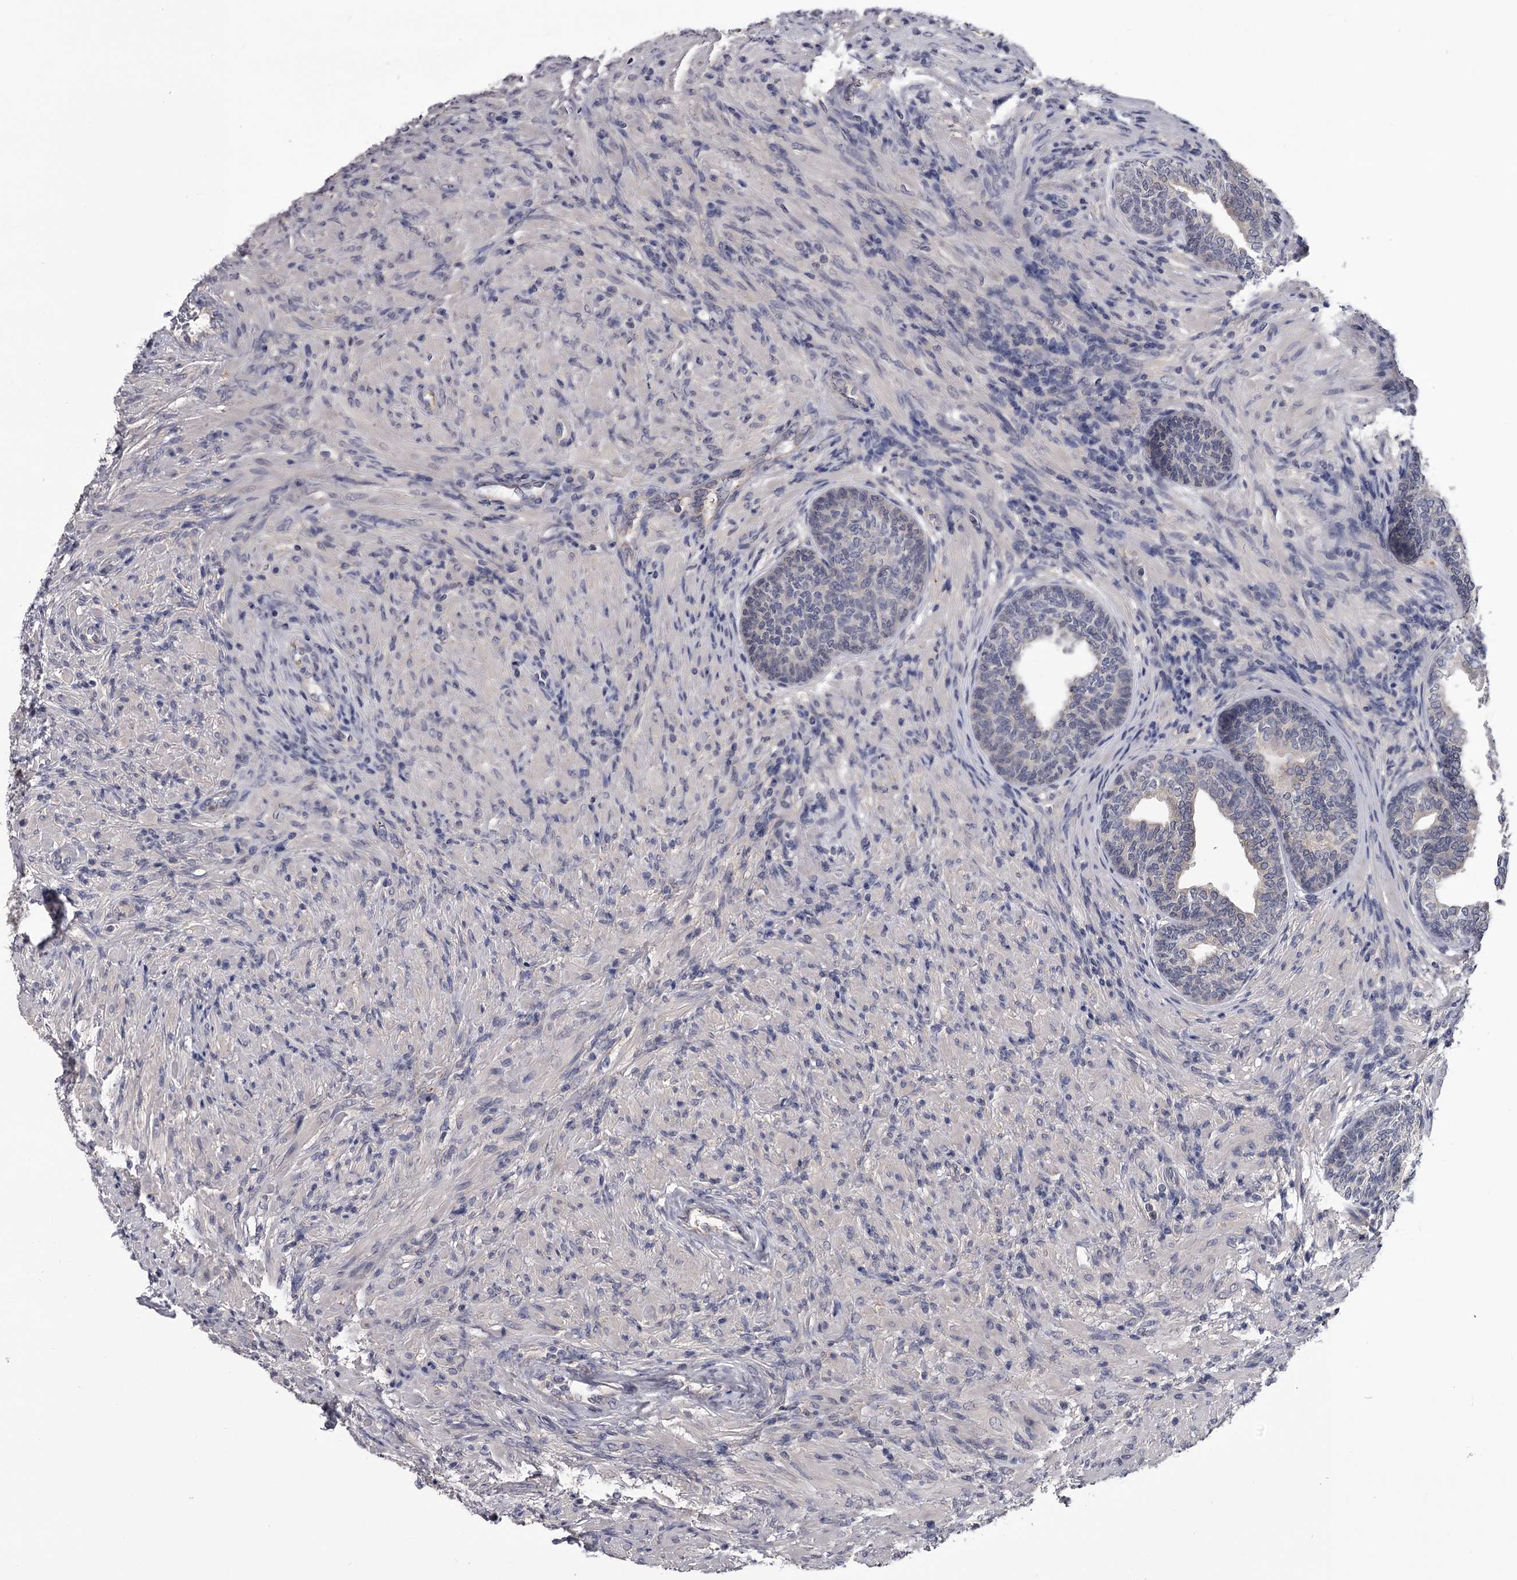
{"staining": {"intensity": "weak", "quantity": "<25%", "location": "nuclear"}, "tissue": "prostate", "cell_type": "Glandular cells", "image_type": "normal", "snomed": [{"axis": "morphology", "description": "Normal tissue, NOS"}, {"axis": "topography", "description": "Prostate"}], "caption": "The image reveals no staining of glandular cells in unremarkable prostate.", "gene": "GSTO1", "patient": {"sex": "male", "age": 76}}